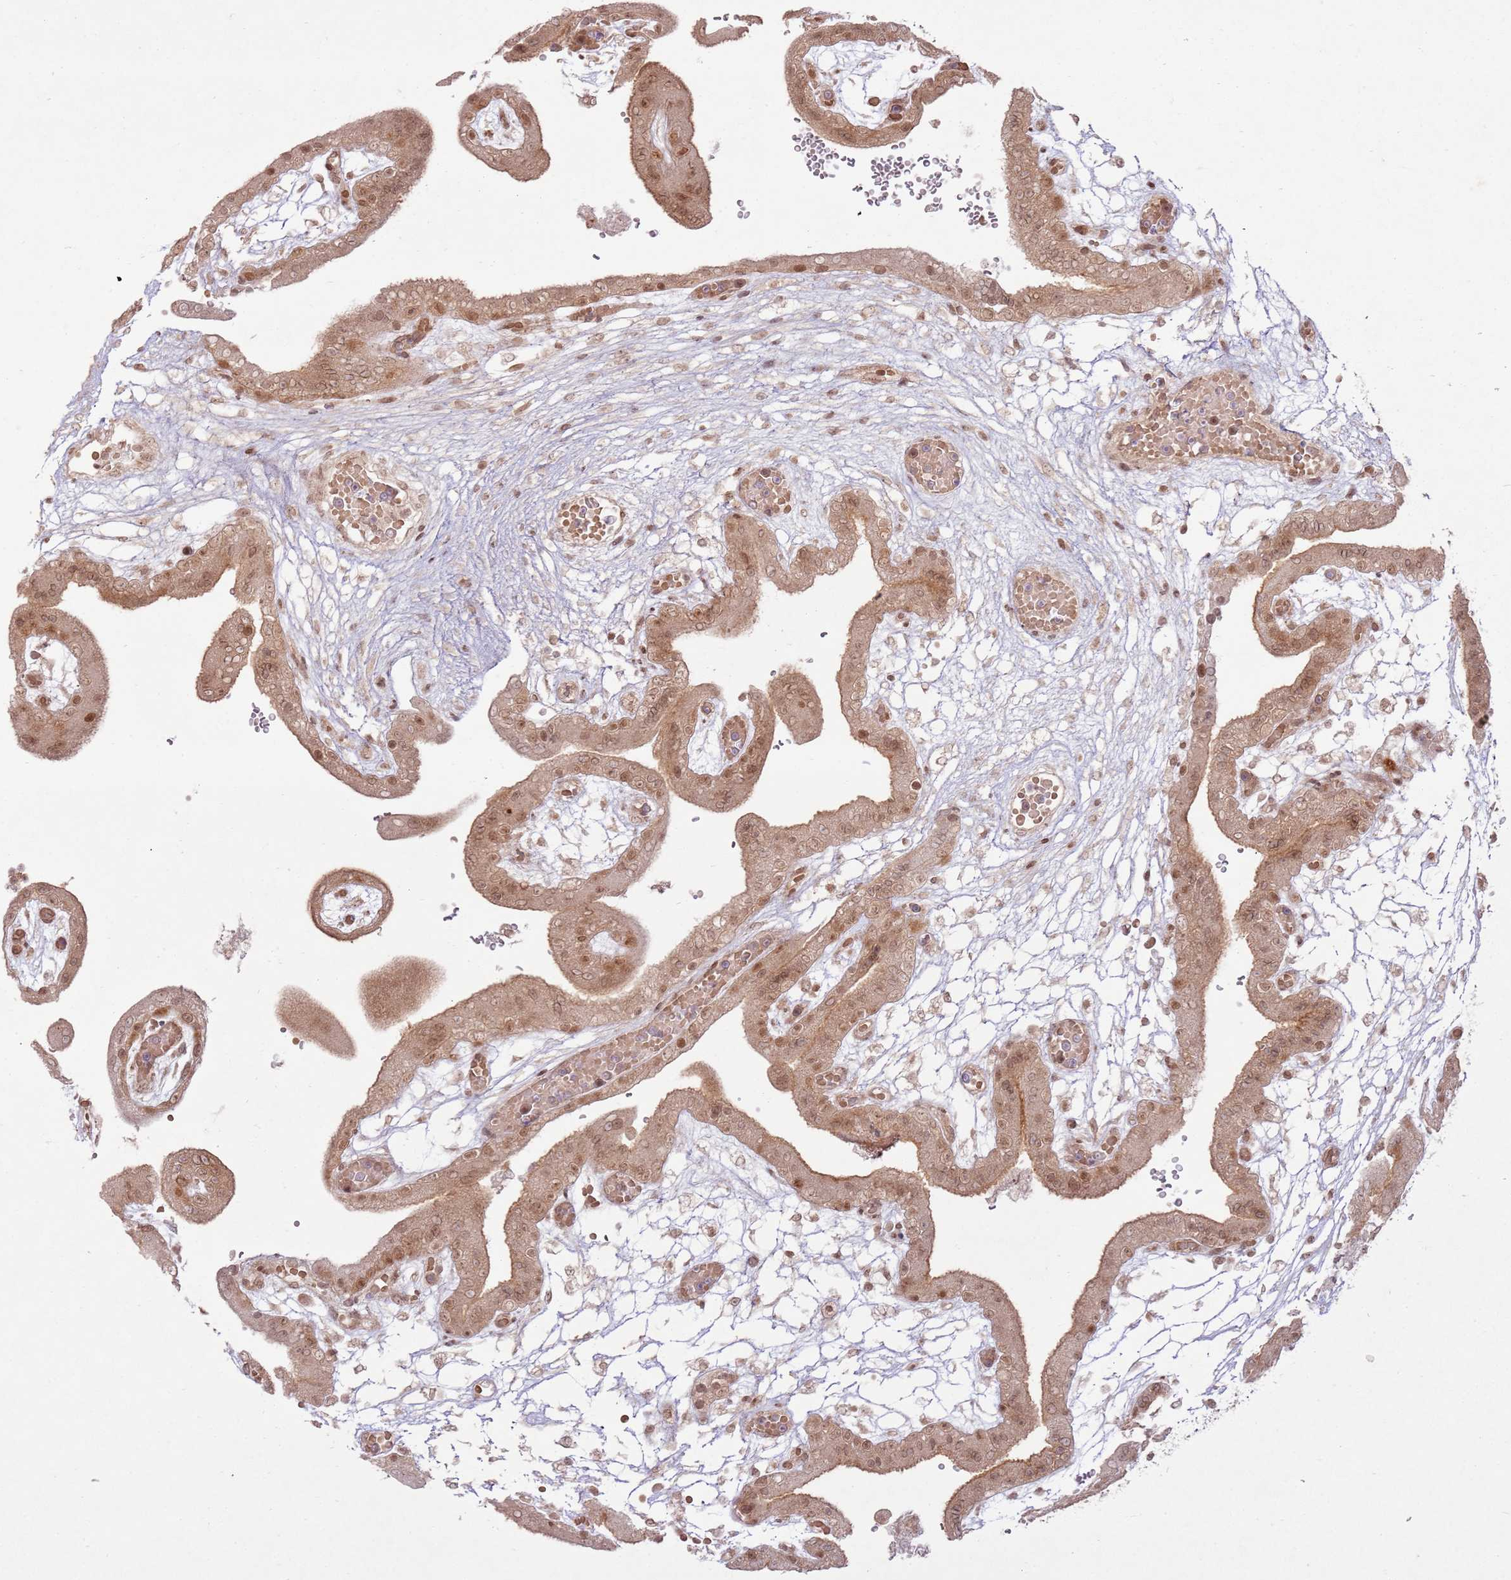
{"staining": {"intensity": "moderate", "quantity": ">75%", "location": "cytoplasmic/membranous,nuclear"}, "tissue": "placenta", "cell_type": "Trophoblastic cells", "image_type": "normal", "snomed": [{"axis": "morphology", "description": "Normal tissue, NOS"}, {"axis": "topography", "description": "Placenta"}], "caption": "A high-resolution image shows immunohistochemistry staining of benign placenta, which reveals moderate cytoplasmic/membranous,nuclear expression in about >75% of trophoblastic cells.", "gene": "KLHL36", "patient": {"sex": "female", "age": 18}}